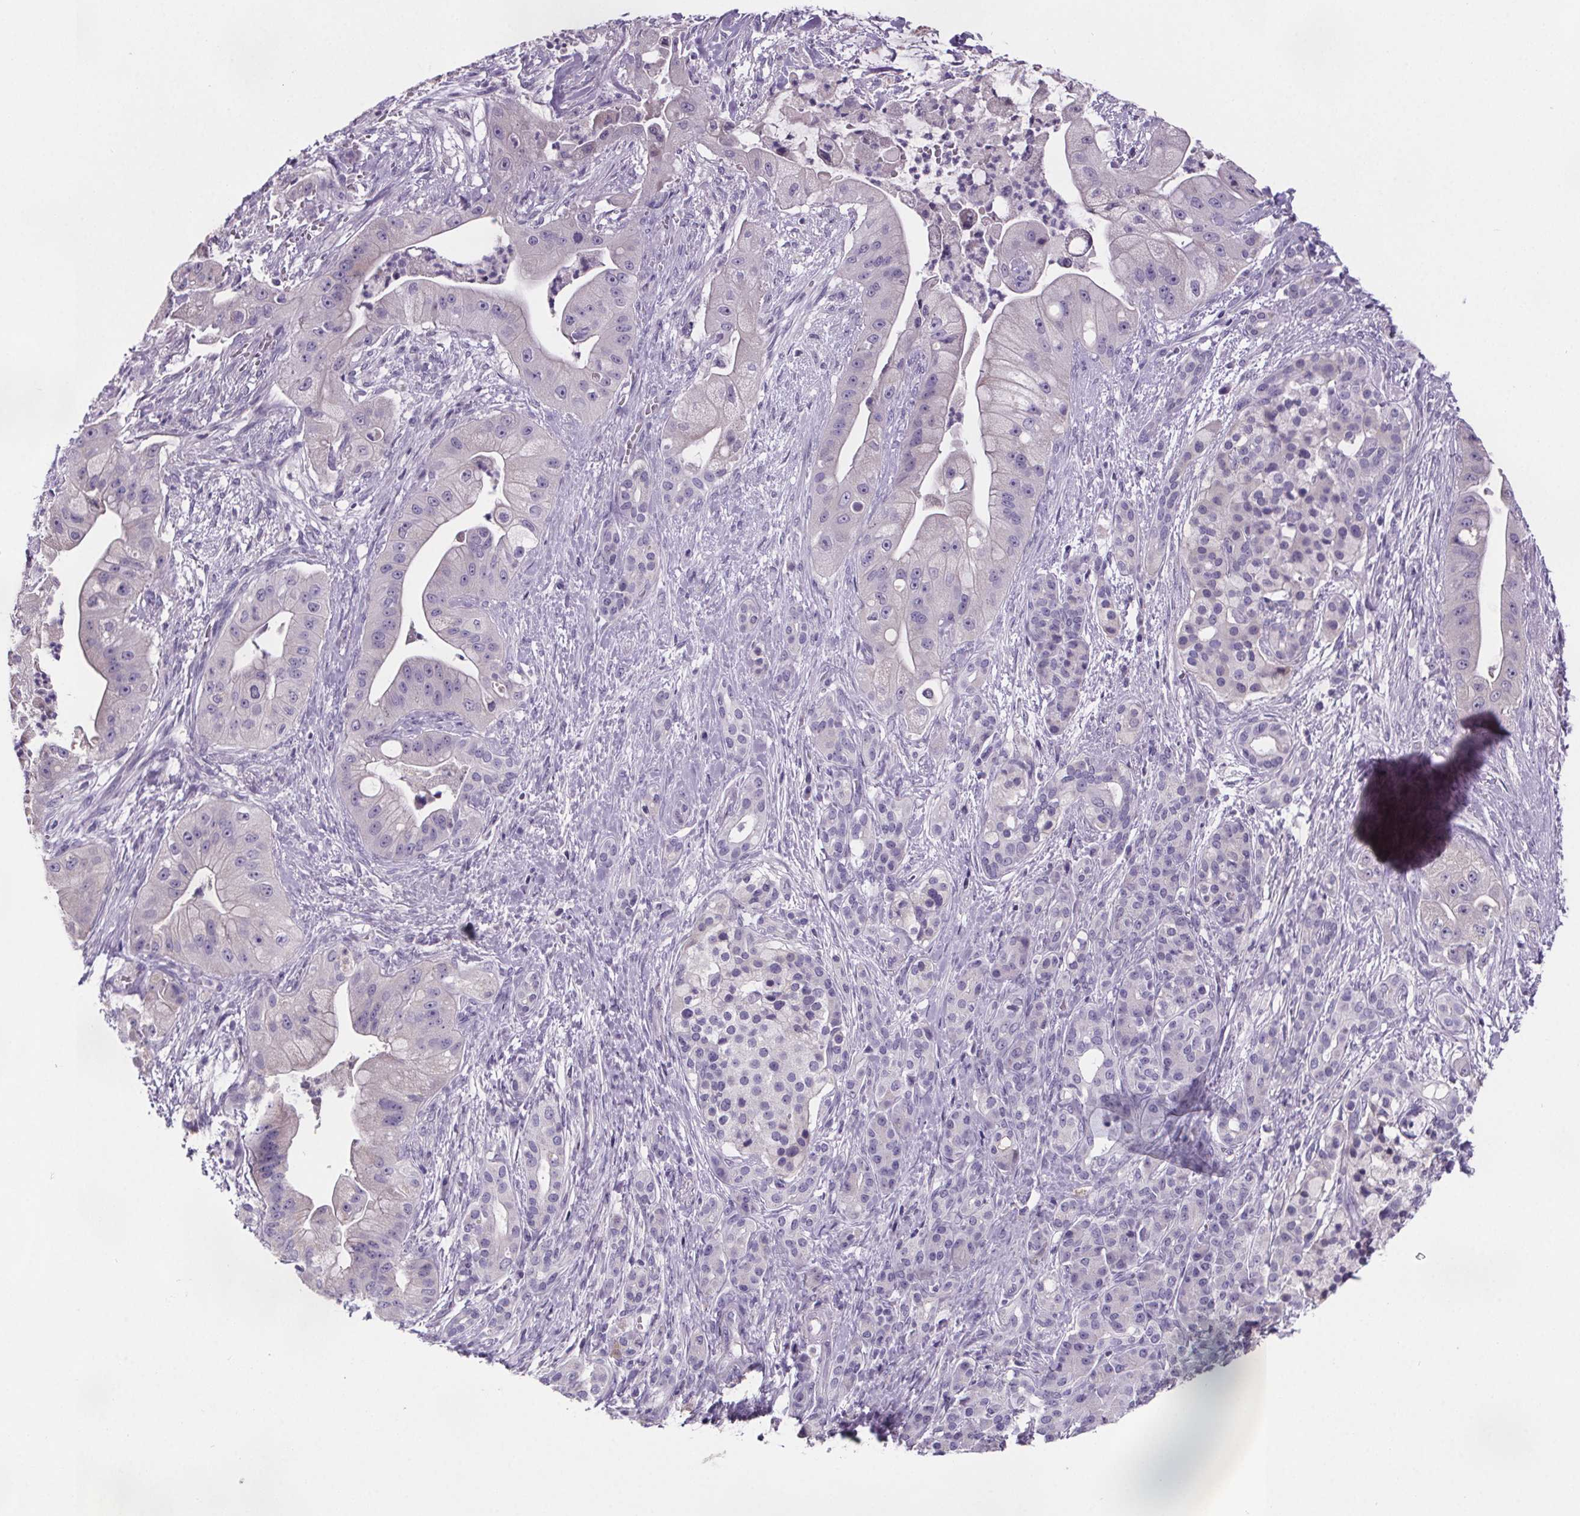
{"staining": {"intensity": "negative", "quantity": "none", "location": "none"}, "tissue": "pancreatic cancer", "cell_type": "Tumor cells", "image_type": "cancer", "snomed": [{"axis": "morphology", "description": "Normal tissue, NOS"}, {"axis": "morphology", "description": "Inflammation, NOS"}, {"axis": "morphology", "description": "Adenocarcinoma, NOS"}, {"axis": "topography", "description": "Pancreas"}], "caption": "Pancreatic cancer was stained to show a protein in brown. There is no significant expression in tumor cells.", "gene": "CUBN", "patient": {"sex": "male", "age": 57}}